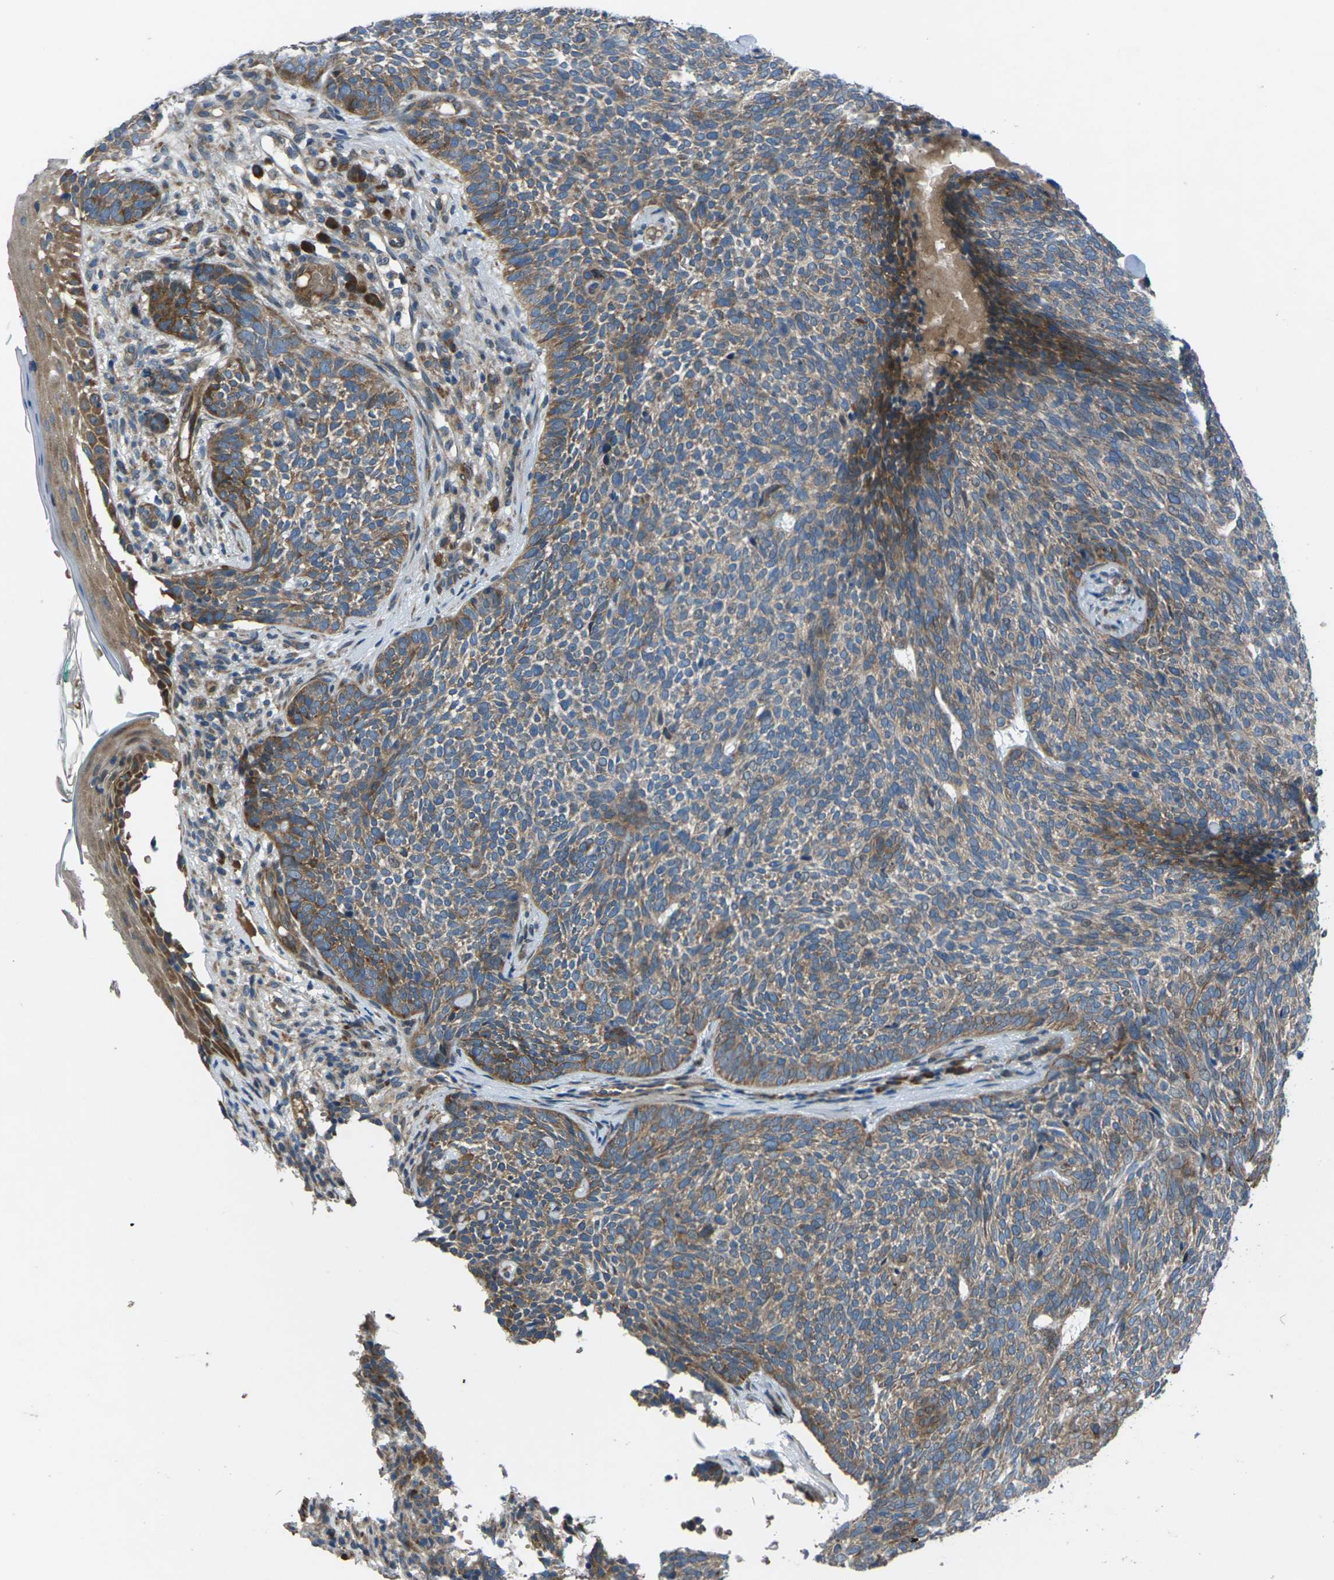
{"staining": {"intensity": "moderate", "quantity": ">75%", "location": "cytoplasmic/membranous"}, "tissue": "skin cancer", "cell_type": "Tumor cells", "image_type": "cancer", "snomed": [{"axis": "morphology", "description": "Basal cell carcinoma"}, {"axis": "topography", "description": "Skin"}], "caption": "Skin cancer (basal cell carcinoma) stained for a protein exhibits moderate cytoplasmic/membranous positivity in tumor cells. (Brightfield microscopy of DAB IHC at high magnification).", "gene": "EDNRA", "patient": {"sex": "female", "age": 84}}